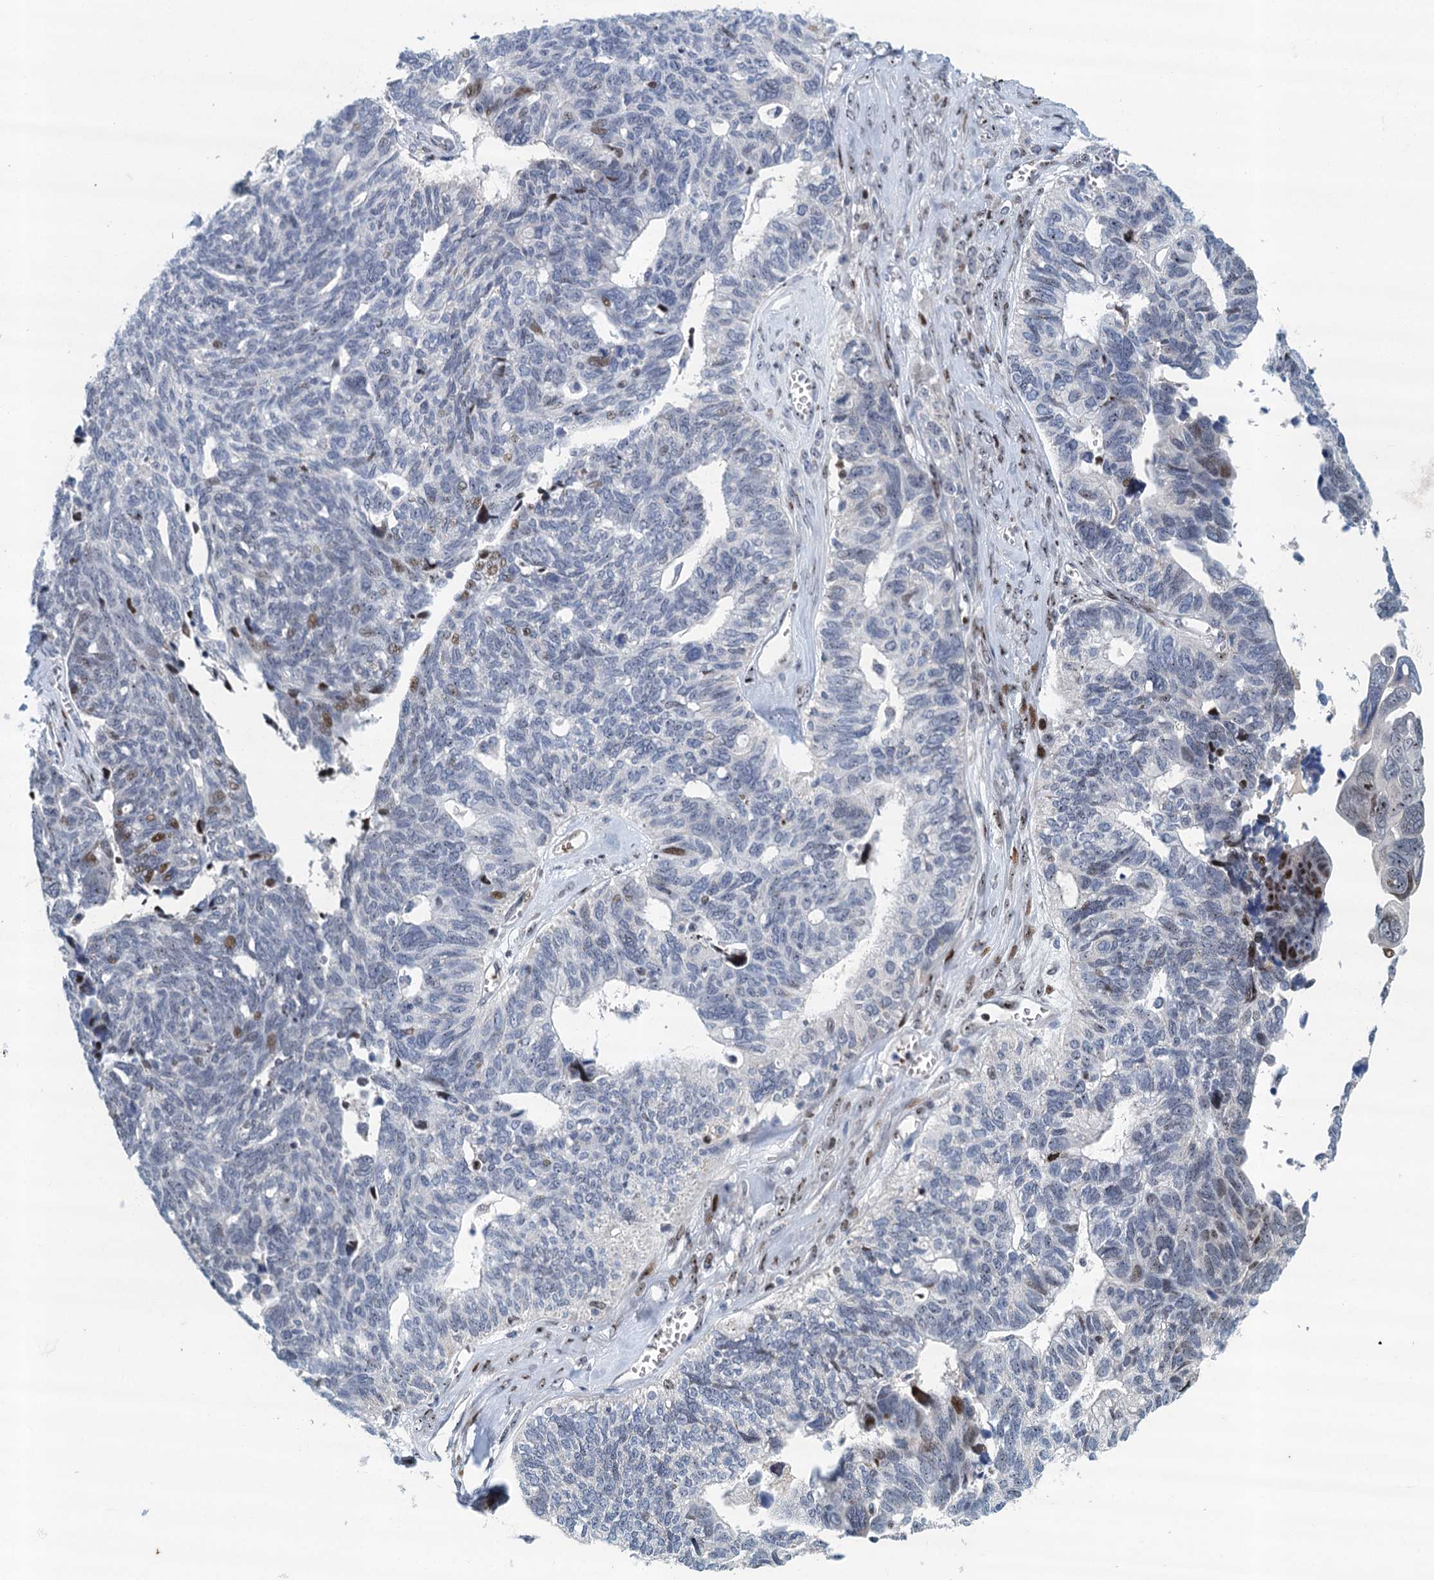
{"staining": {"intensity": "weak", "quantity": "<25%", "location": "nuclear"}, "tissue": "ovarian cancer", "cell_type": "Tumor cells", "image_type": "cancer", "snomed": [{"axis": "morphology", "description": "Cystadenocarcinoma, serous, NOS"}, {"axis": "topography", "description": "Ovary"}], "caption": "Ovarian cancer (serous cystadenocarcinoma) was stained to show a protein in brown. There is no significant staining in tumor cells.", "gene": "ANKRD13D", "patient": {"sex": "female", "age": 79}}